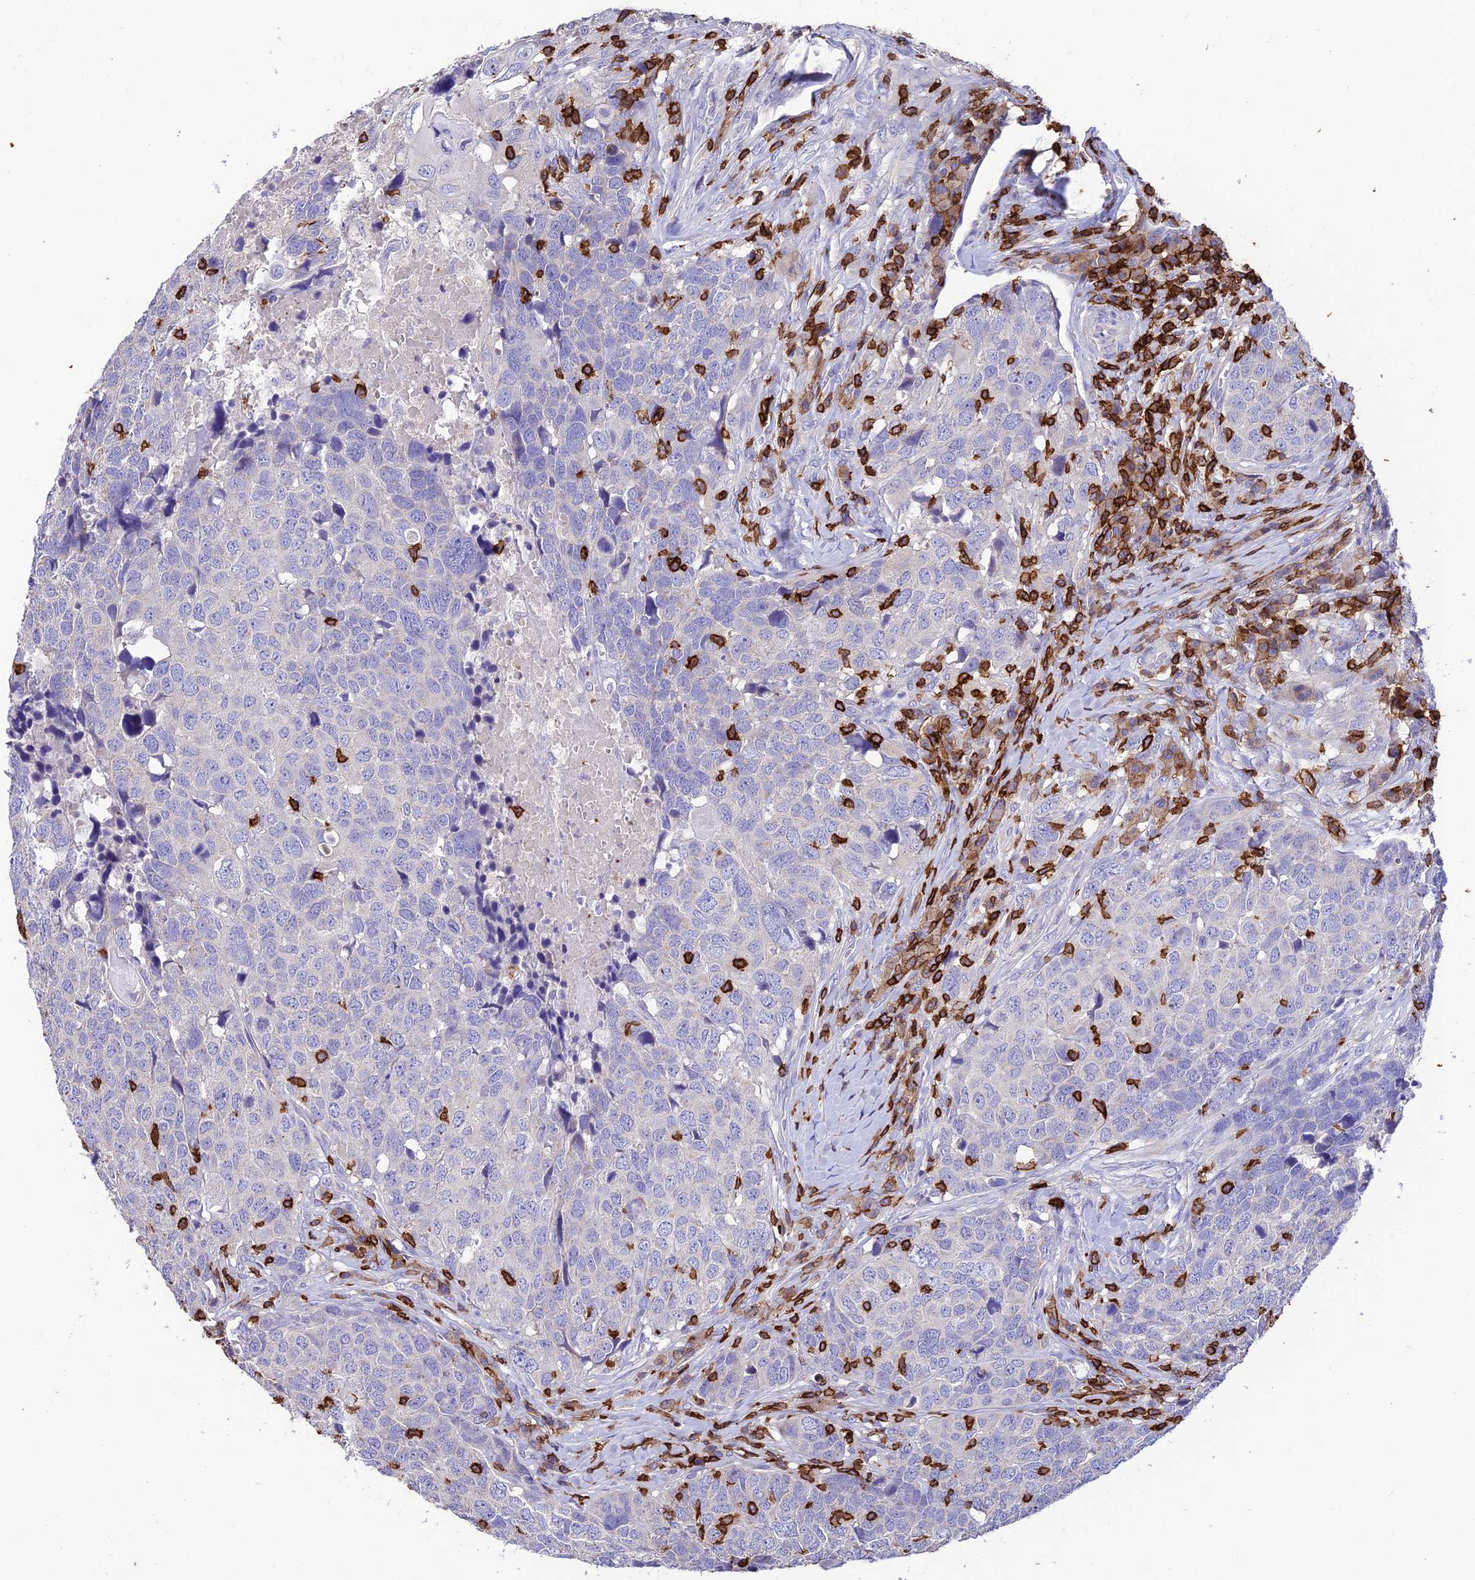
{"staining": {"intensity": "negative", "quantity": "none", "location": "none"}, "tissue": "head and neck cancer", "cell_type": "Tumor cells", "image_type": "cancer", "snomed": [{"axis": "morphology", "description": "Squamous cell carcinoma, NOS"}, {"axis": "topography", "description": "Head-Neck"}], "caption": "DAB immunohistochemical staining of head and neck squamous cell carcinoma displays no significant positivity in tumor cells.", "gene": "PTPRCAP", "patient": {"sex": "male", "age": 66}}